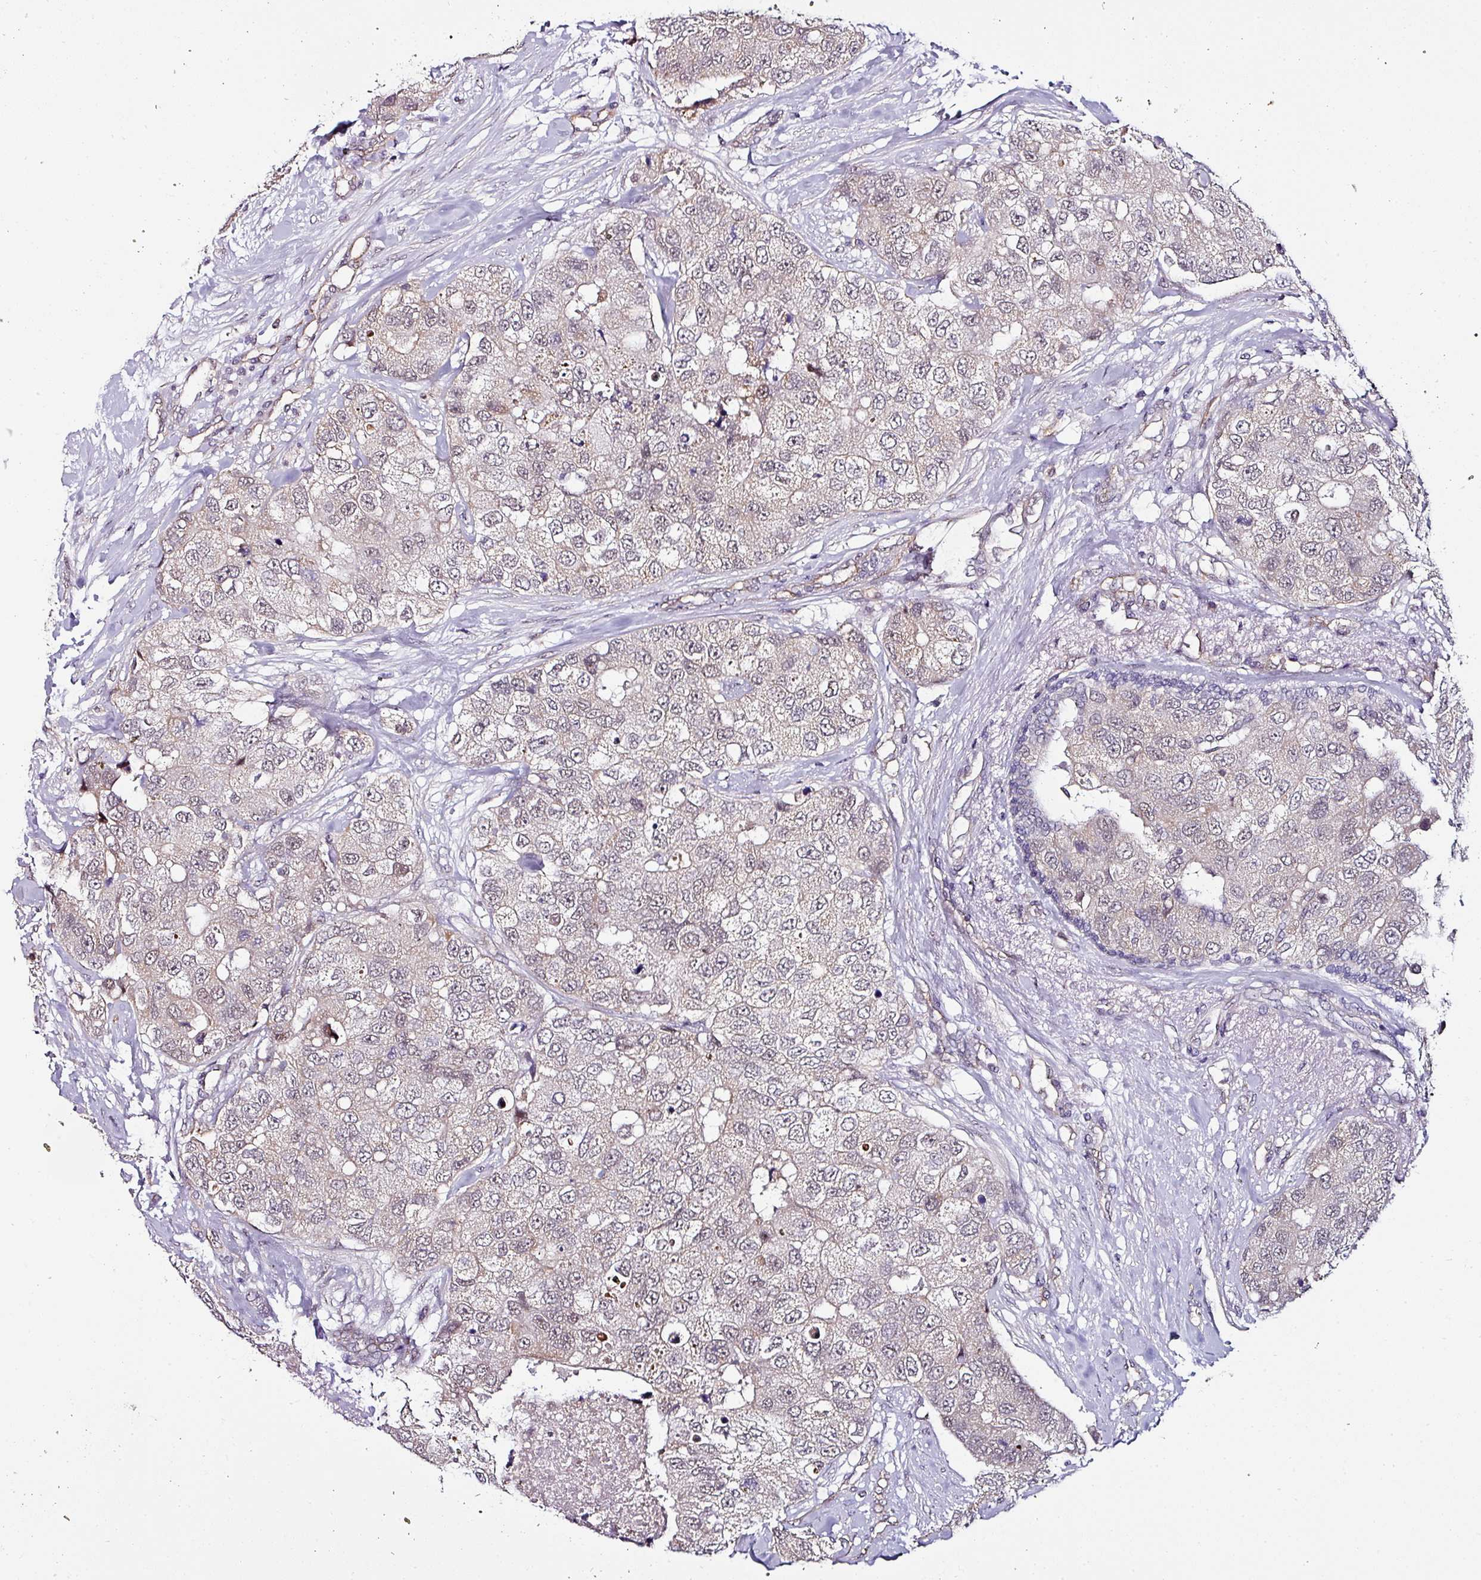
{"staining": {"intensity": "weak", "quantity": "<25%", "location": "cytoplasmic/membranous"}, "tissue": "breast cancer", "cell_type": "Tumor cells", "image_type": "cancer", "snomed": [{"axis": "morphology", "description": "Duct carcinoma"}, {"axis": "topography", "description": "Breast"}], "caption": "Immunohistochemistry of human breast cancer demonstrates no staining in tumor cells.", "gene": "NAPSA", "patient": {"sex": "female", "age": 62}}